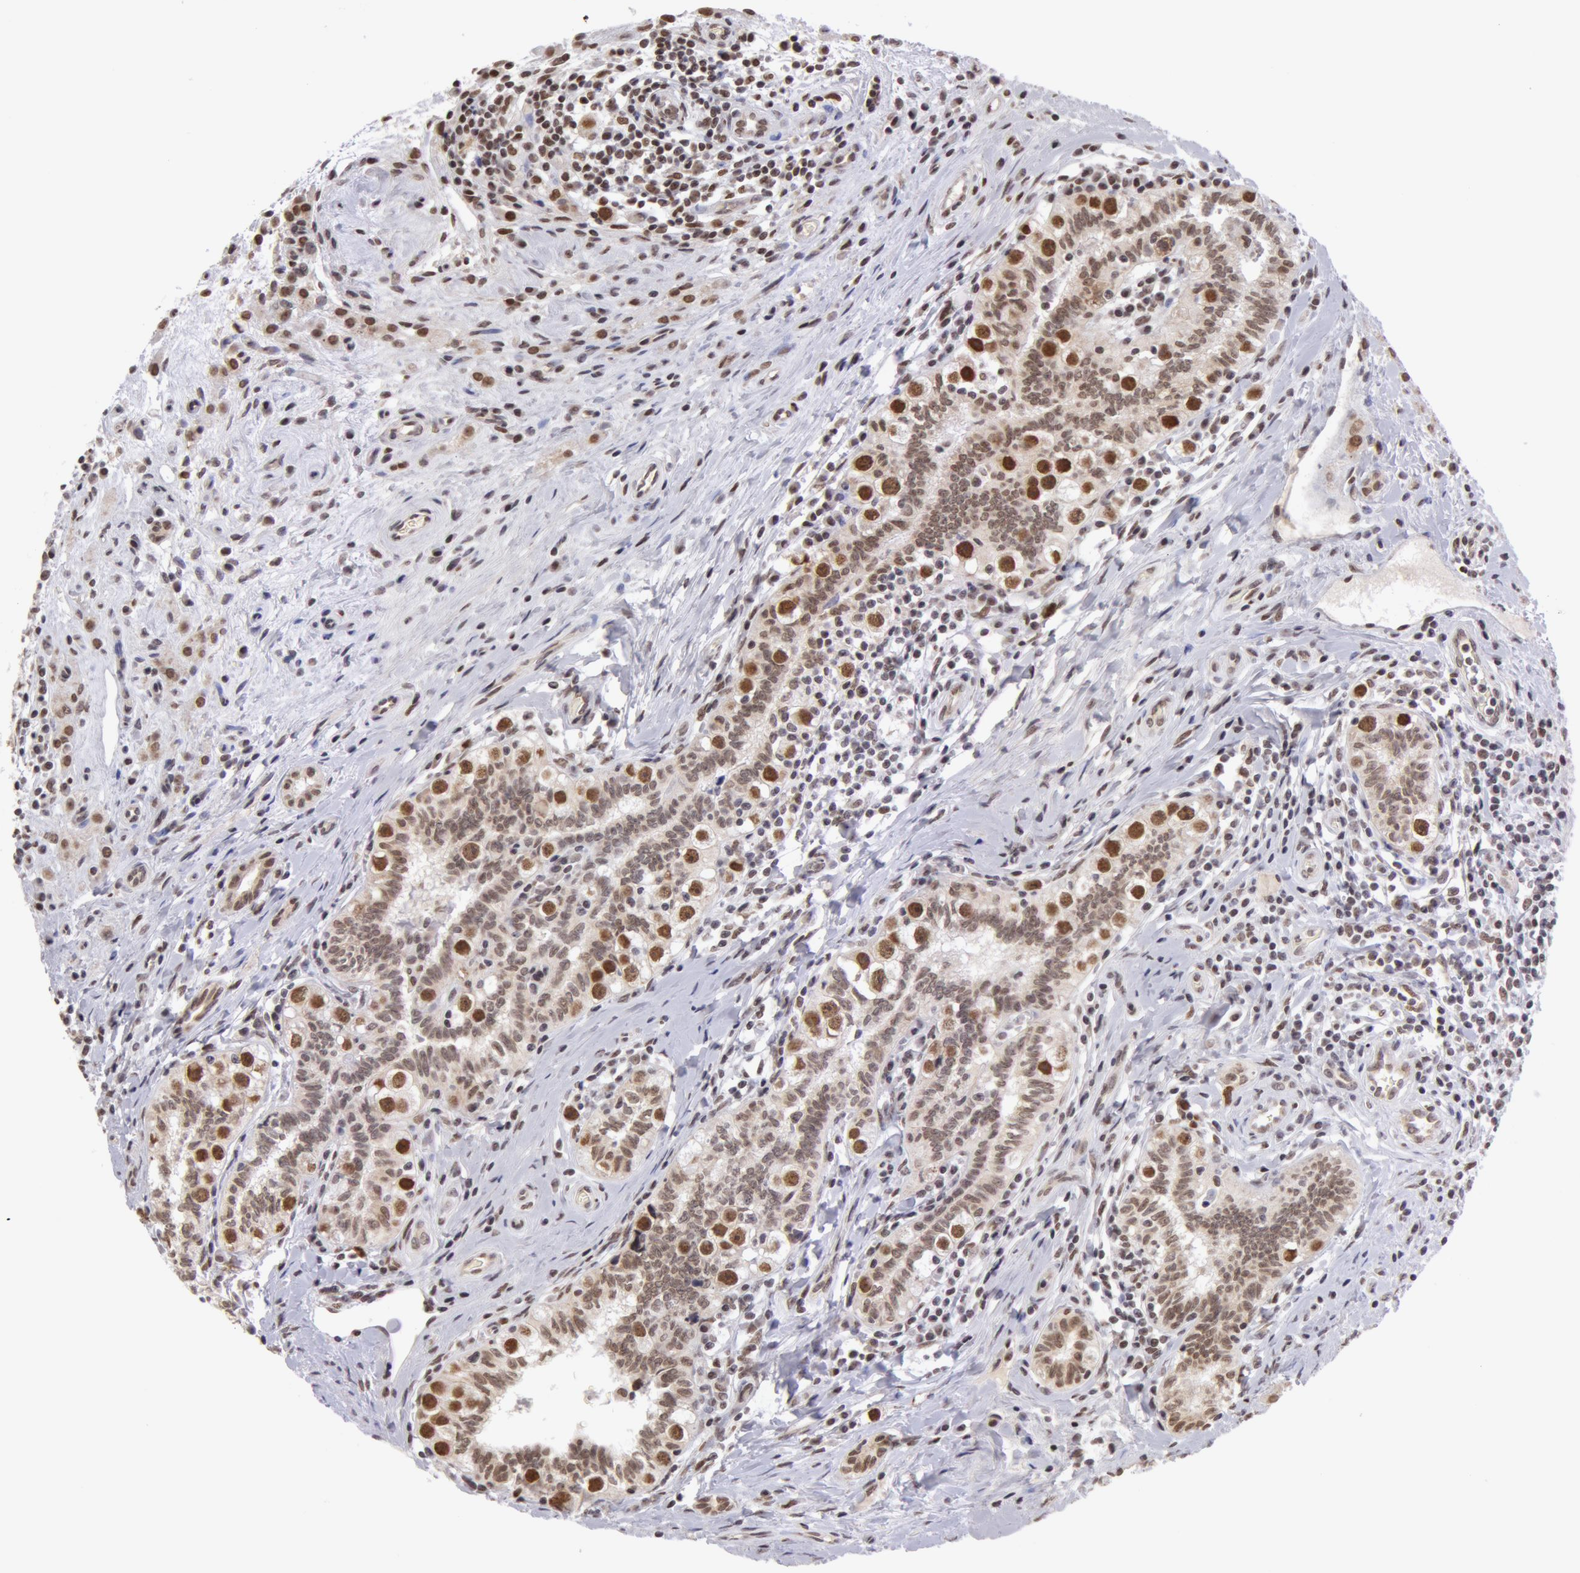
{"staining": {"intensity": "moderate", "quantity": "25%-75%", "location": "nuclear"}, "tissue": "testis cancer", "cell_type": "Tumor cells", "image_type": "cancer", "snomed": [{"axis": "morphology", "description": "Seminoma, NOS"}, {"axis": "topography", "description": "Testis"}], "caption": "Immunohistochemical staining of human testis cancer demonstrates medium levels of moderate nuclear expression in about 25%-75% of tumor cells.", "gene": "VRTN", "patient": {"sex": "male", "age": 32}}